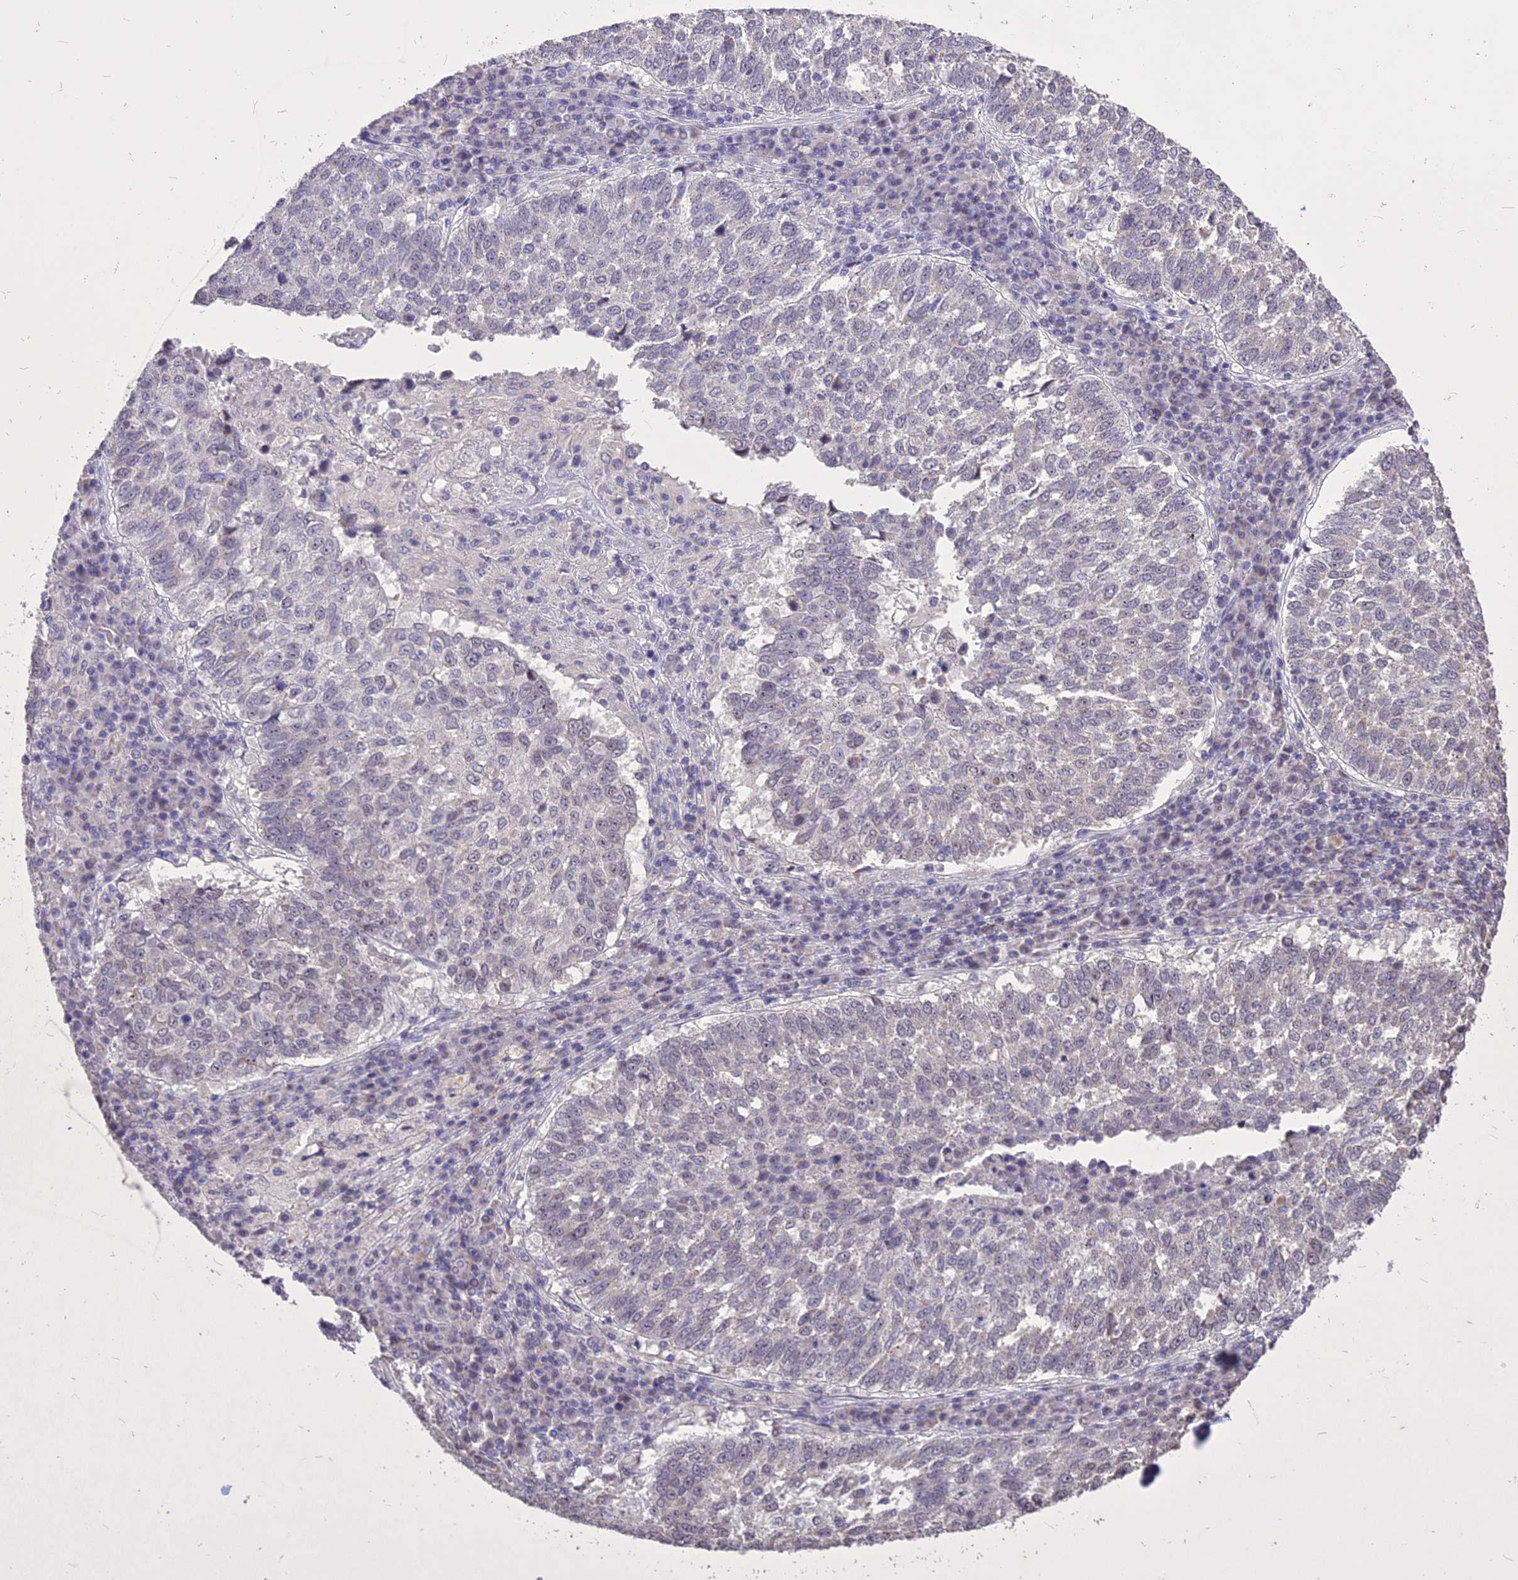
{"staining": {"intensity": "negative", "quantity": "none", "location": "none"}, "tissue": "lung cancer", "cell_type": "Tumor cells", "image_type": "cancer", "snomed": [{"axis": "morphology", "description": "Squamous cell carcinoma, NOS"}, {"axis": "topography", "description": "Lung"}], "caption": "A micrograph of lung squamous cell carcinoma stained for a protein displays no brown staining in tumor cells.", "gene": "CMSS1", "patient": {"sex": "male", "age": 73}}